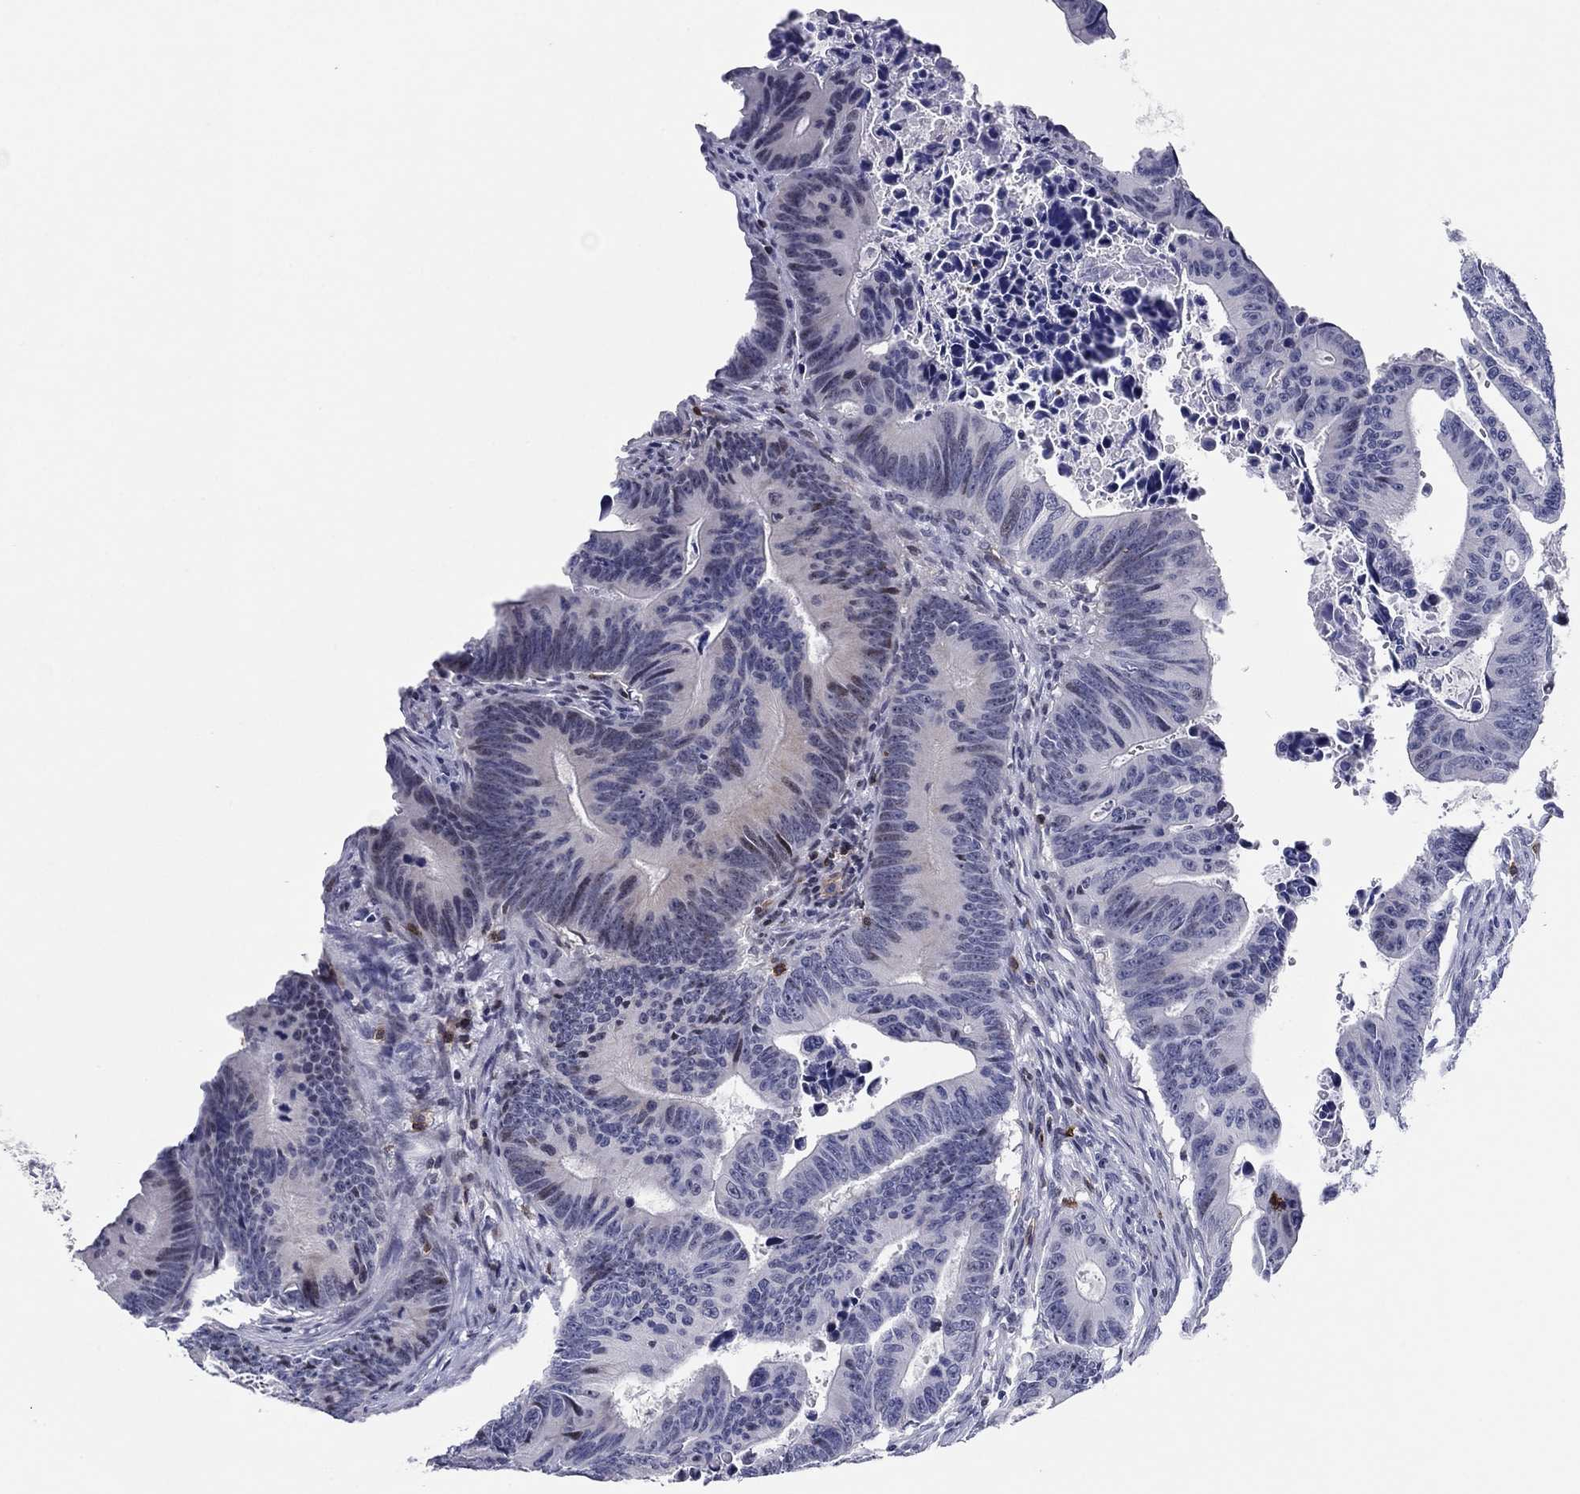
{"staining": {"intensity": "negative", "quantity": "none", "location": "none"}, "tissue": "colorectal cancer", "cell_type": "Tumor cells", "image_type": "cancer", "snomed": [{"axis": "morphology", "description": "Adenocarcinoma, NOS"}, {"axis": "topography", "description": "Colon"}], "caption": "Human adenocarcinoma (colorectal) stained for a protein using IHC exhibits no positivity in tumor cells.", "gene": "ITGAE", "patient": {"sex": "female", "age": 87}}